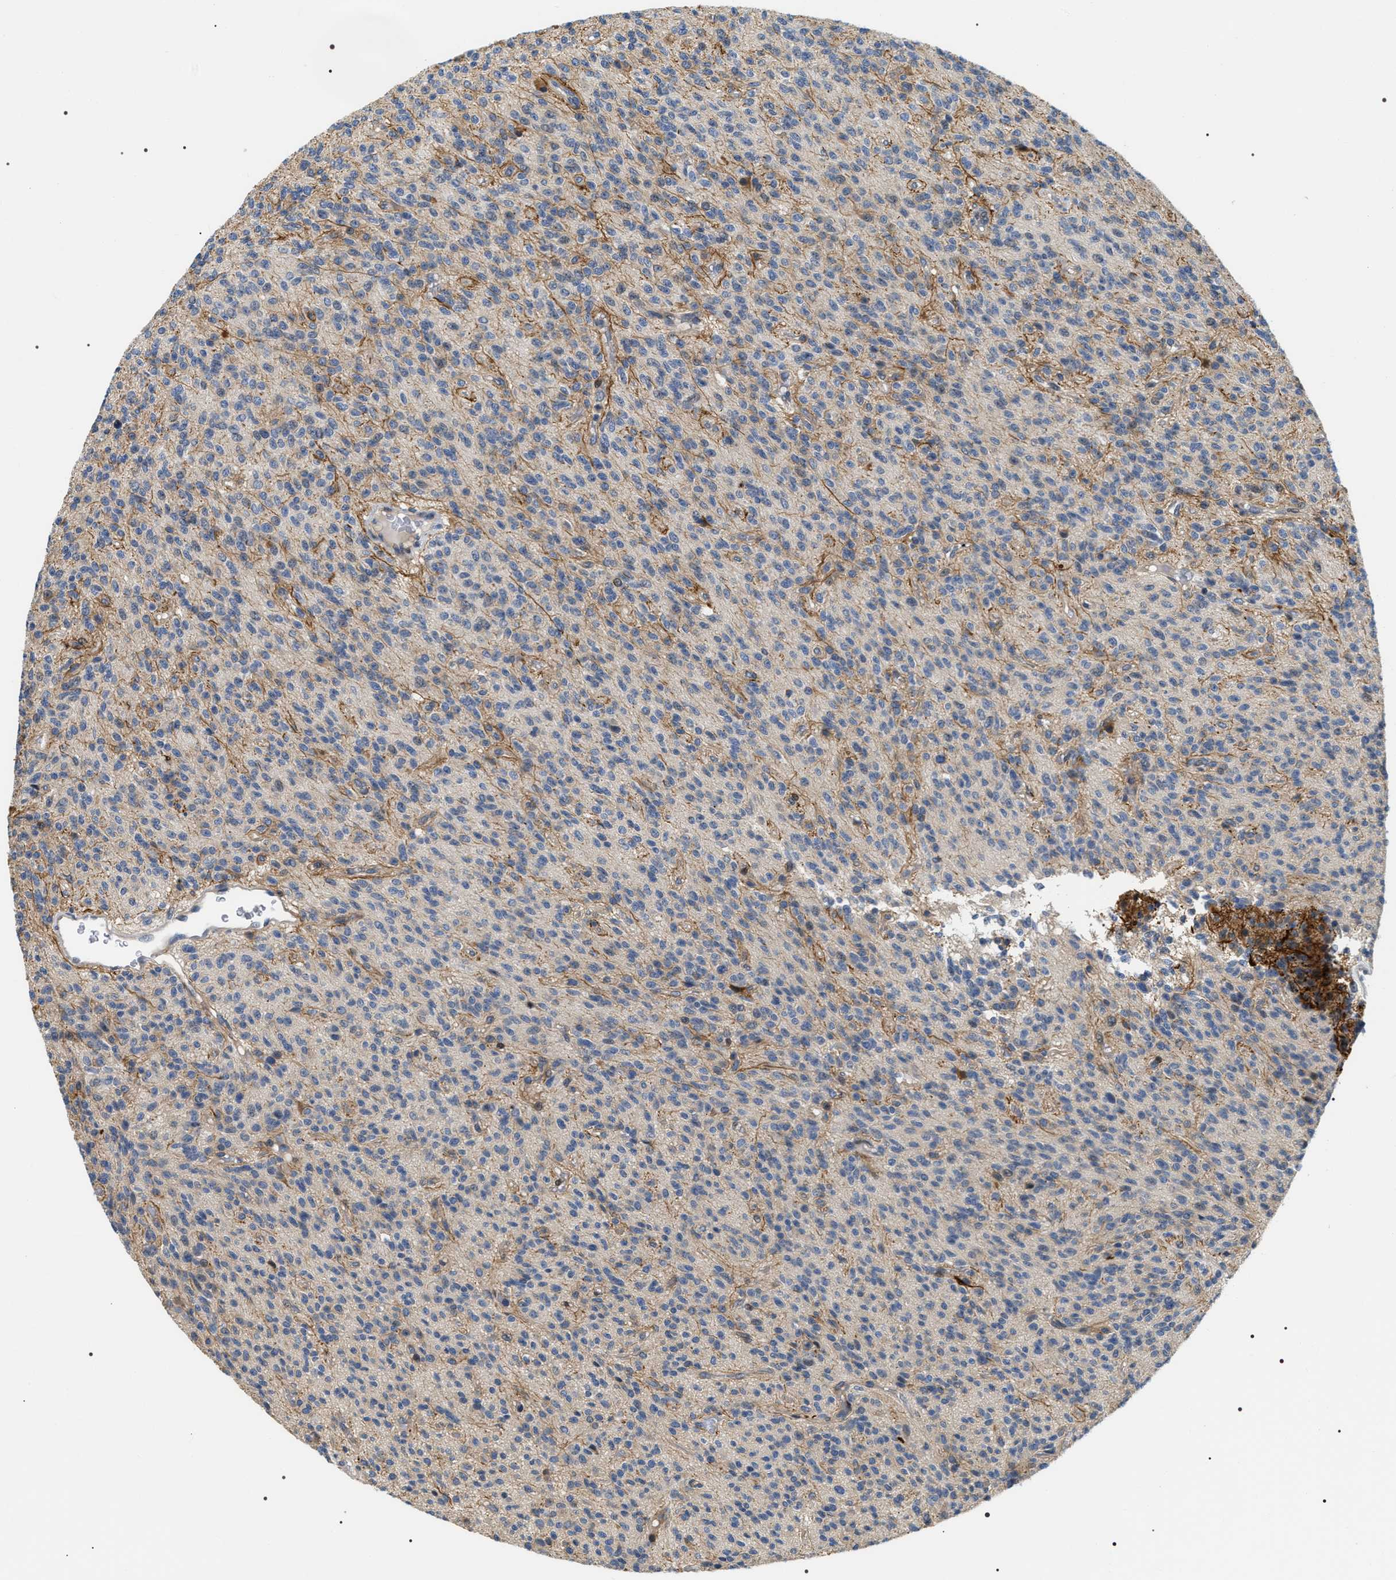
{"staining": {"intensity": "negative", "quantity": "none", "location": "none"}, "tissue": "glioma", "cell_type": "Tumor cells", "image_type": "cancer", "snomed": [{"axis": "morphology", "description": "Glioma, malignant, High grade"}, {"axis": "topography", "description": "Brain"}], "caption": "The micrograph demonstrates no staining of tumor cells in malignant high-grade glioma.", "gene": "IFT81", "patient": {"sex": "male", "age": 68}}